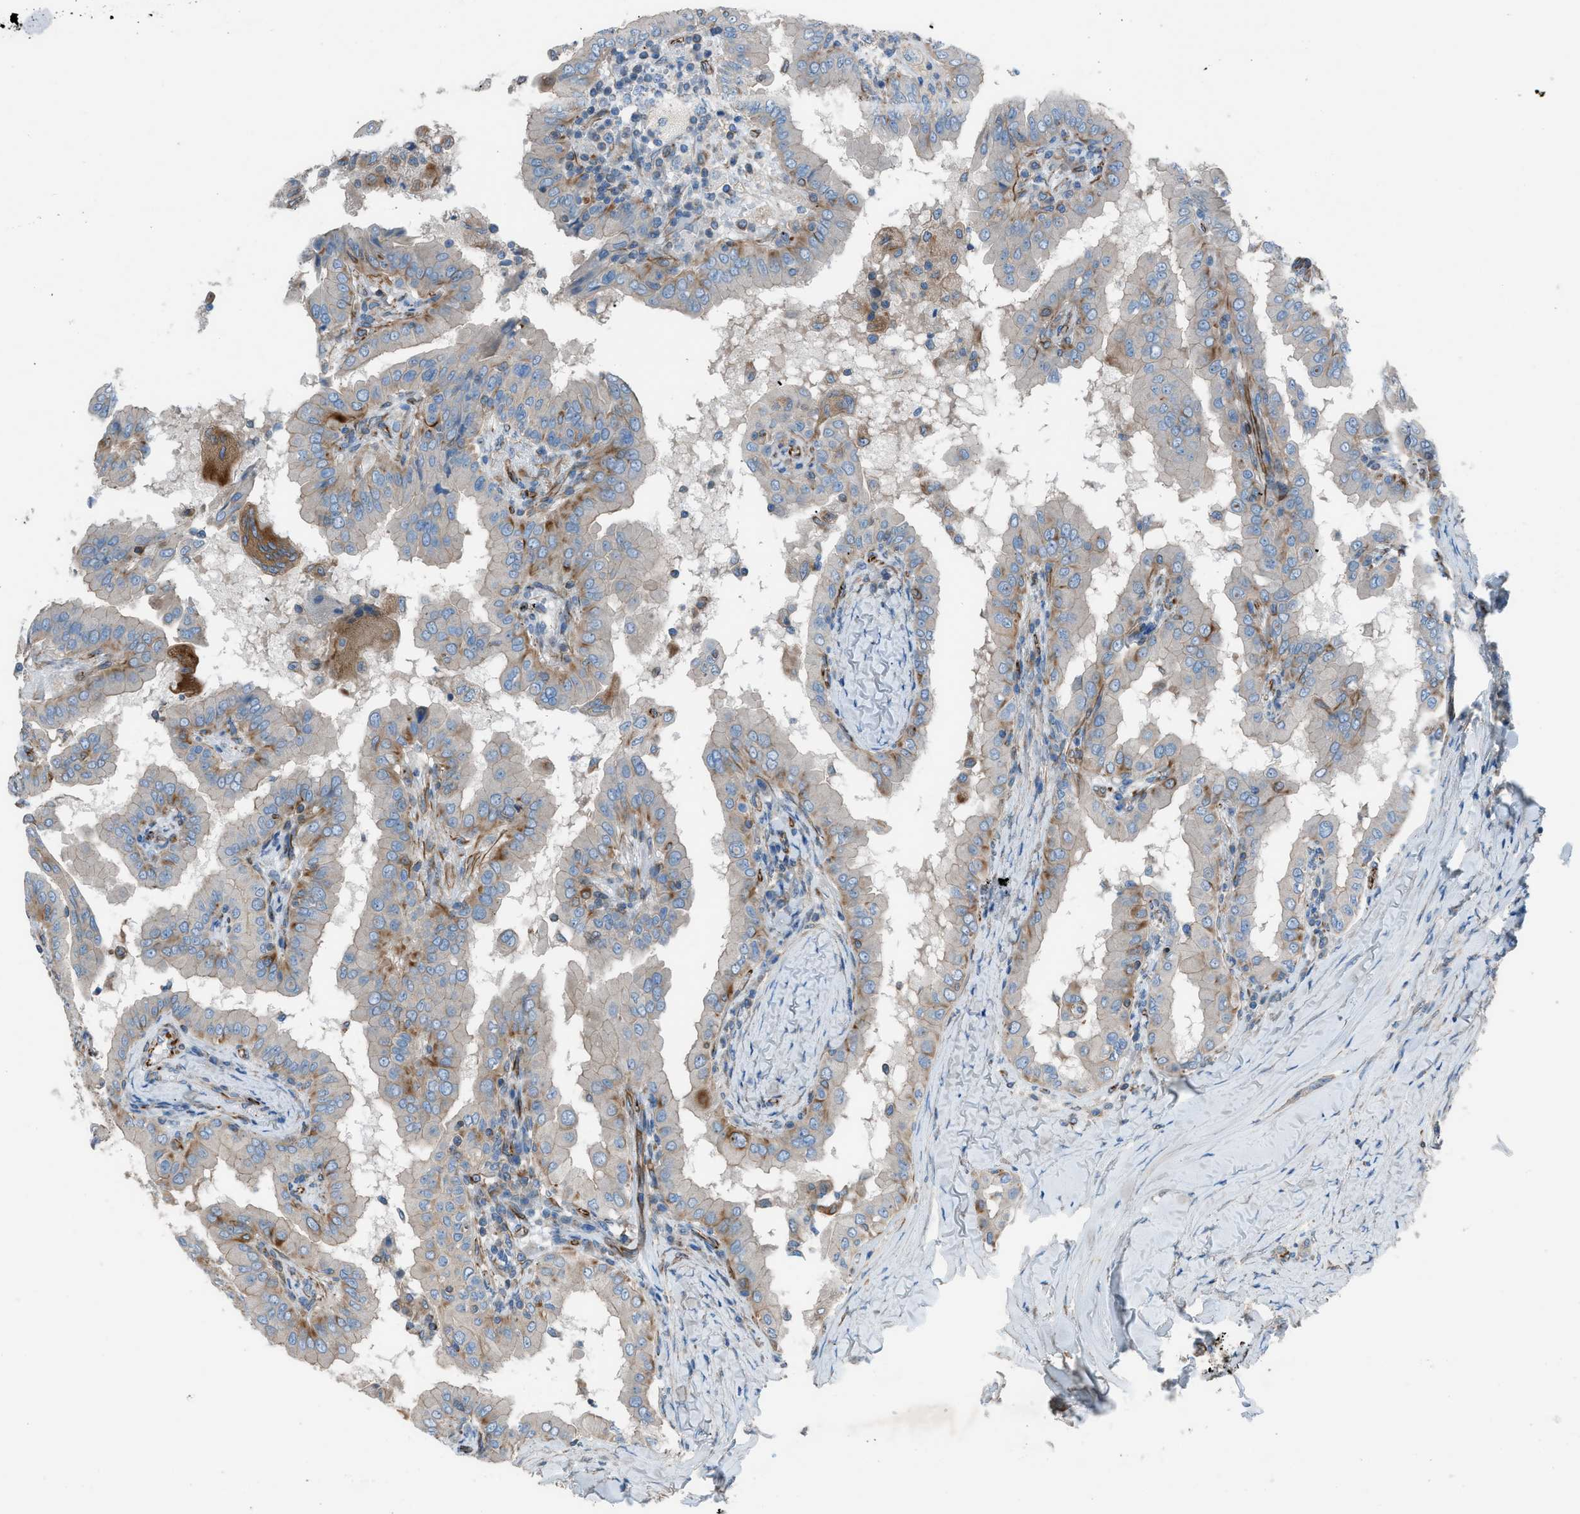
{"staining": {"intensity": "moderate", "quantity": "<25%", "location": "cytoplasmic/membranous"}, "tissue": "thyroid cancer", "cell_type": "Tumor cells", "image_type": "cancer", "snomed": [{"axis": "morphology", "description": "Papillary adenocarcinoma, NOS"}, {"axis": "topography", "description": "Thyroid gland"}], "caption": "Thyroid cancer (papillary adenocarcinoma) was stained to show a protein in brown. There is low levels of moderate cytoplasmic/membranous expression in about <25% of tumor cells. The staining was performed using DAB (3,3'-diaminobenzidine) to visualize the protein expression in brown, while the nuclei were stained in blue with hematoxylin (Magnification: 20x).", "gene": "CABP7", "patient": {"sex": "male", "age": 33}}